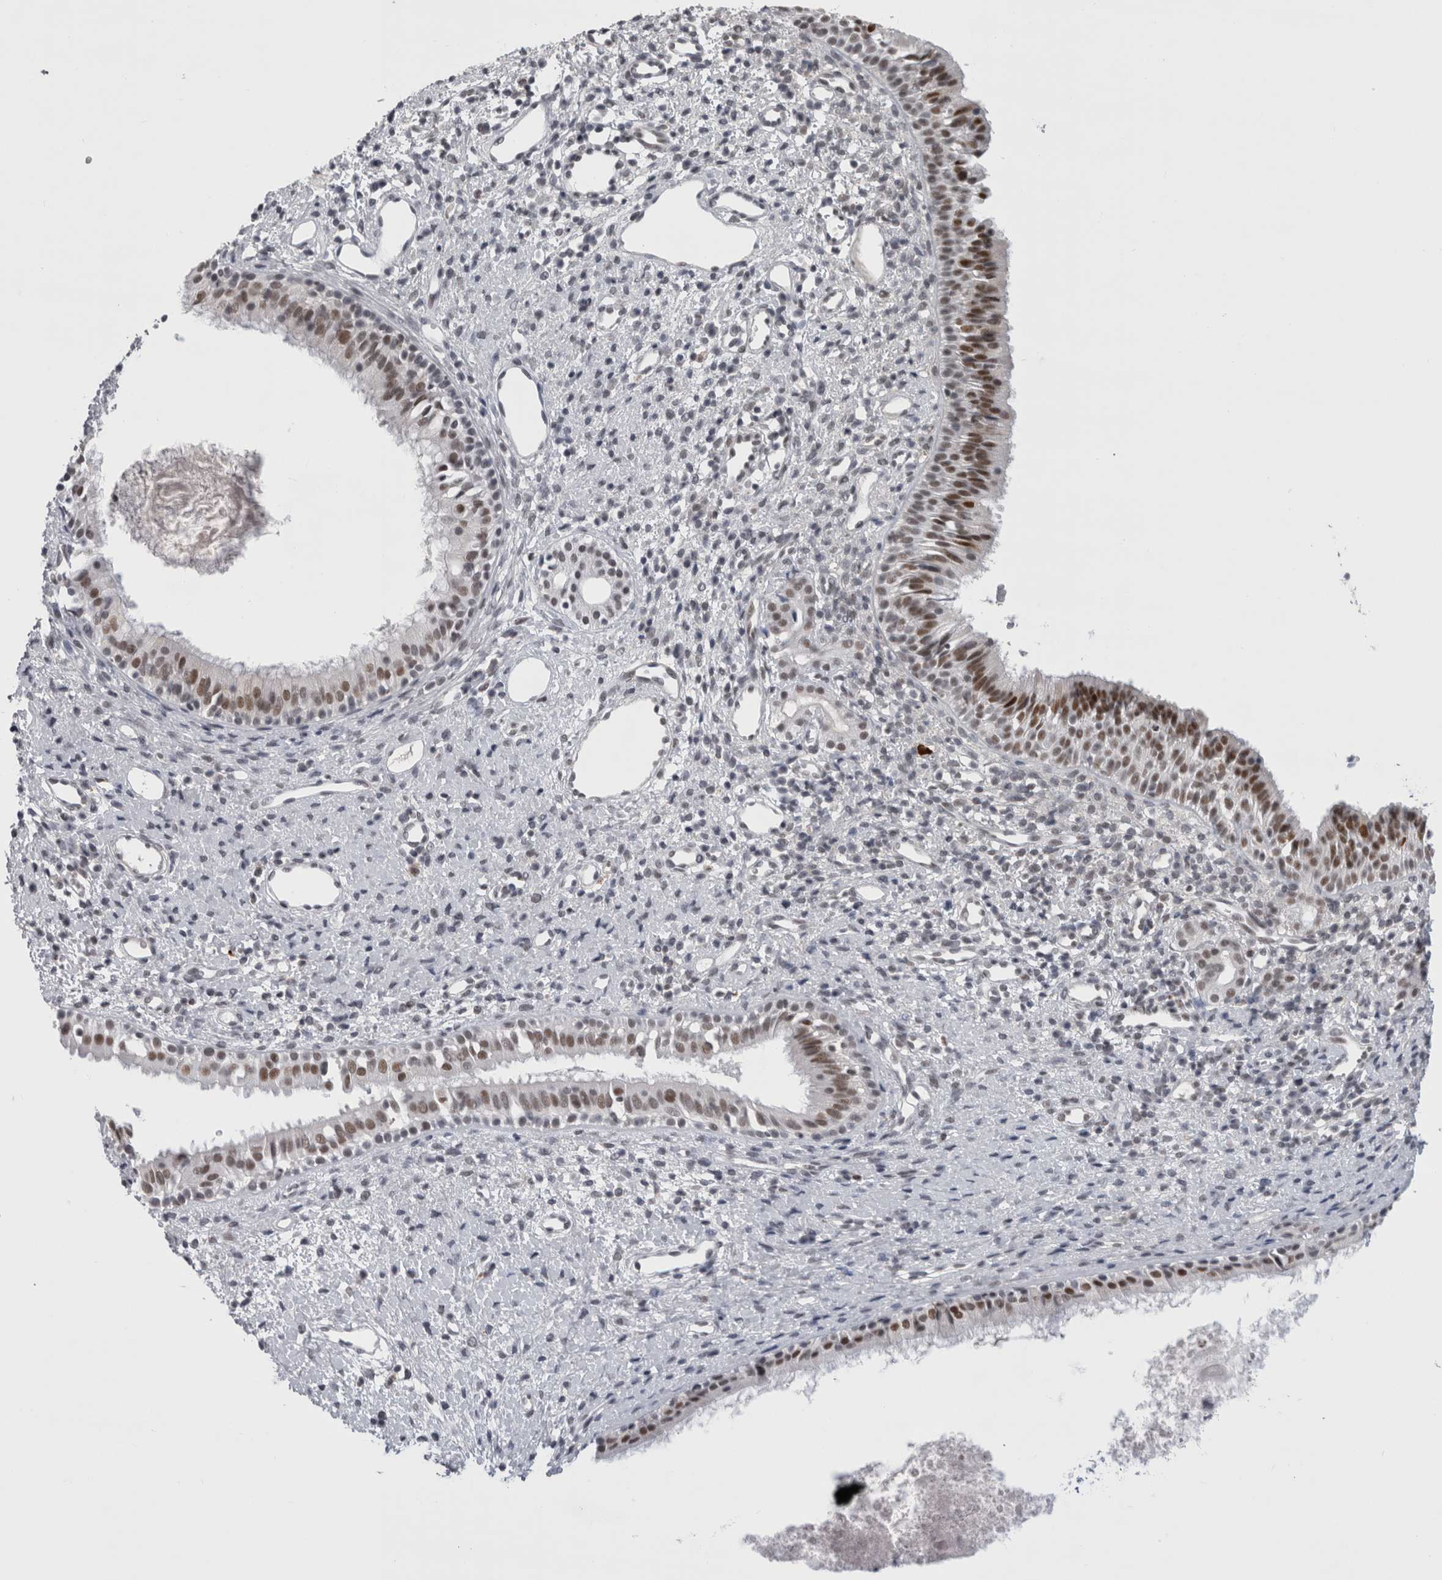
{"staining": {"intensity": "strong", "quantity": ">75%", "location": "nuclear"}, "tissue": "nasopharynx", "cell_type": "Respiratory epithelial cells", "image_type": "normal", "snomed": [{"axis": "morphology", "description": "Normal tissue, NOS"}, {"axis": "topography", "description": "Nasopharynx"}], "caption": "A brown stain labels strong nuclear staining of a protein in respiratory epithelial cells of normal nasopharynx.", "gene": "PSMB2", "patient": {"sex": "male", "age": 22}}